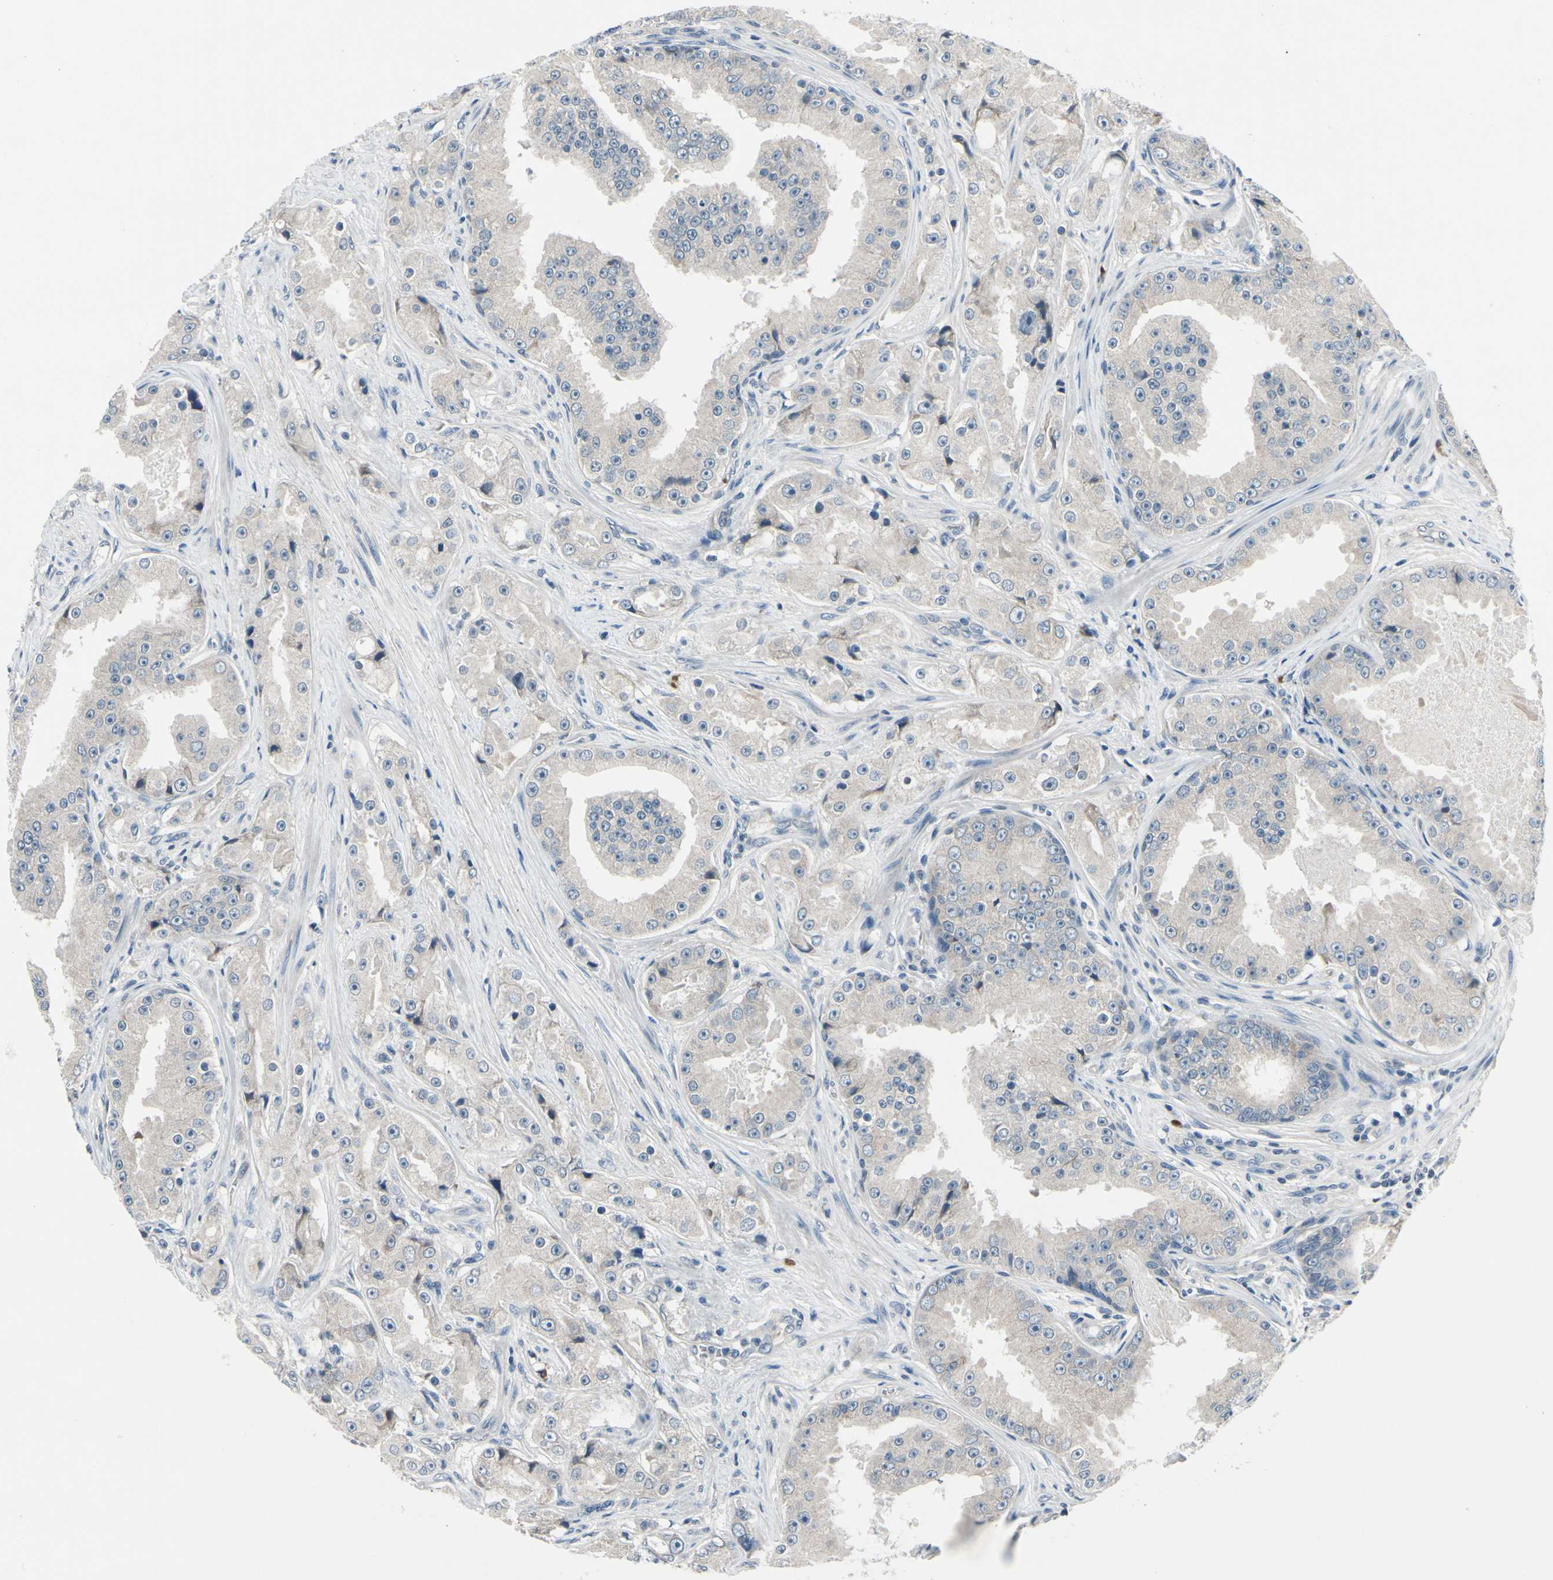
{"staining": {"intensity": "weak", "quantity": "25%-75%", "location": "cytoplasmic/membranous"}, "tissue": "prostate cancer", "cell_type": "Tumor cells", "image_type": "cancer", "snomed": [{"axis": "morphology", "description": "Adenocarcinoma, High grade"}, {"axis": "topography", "description": "Prostate"}], "caption": "Prostate cancer (adenocarcinoma (high-grade)) stained with DAB (3,3'-diaminobenzidine) IHC reveals low levels of weak cytoplasmic/membranous staining in approximately 25%-75% of tumor cells.", "gene": "SELENOK", "patient": {"sex": "male", "age": 73}}